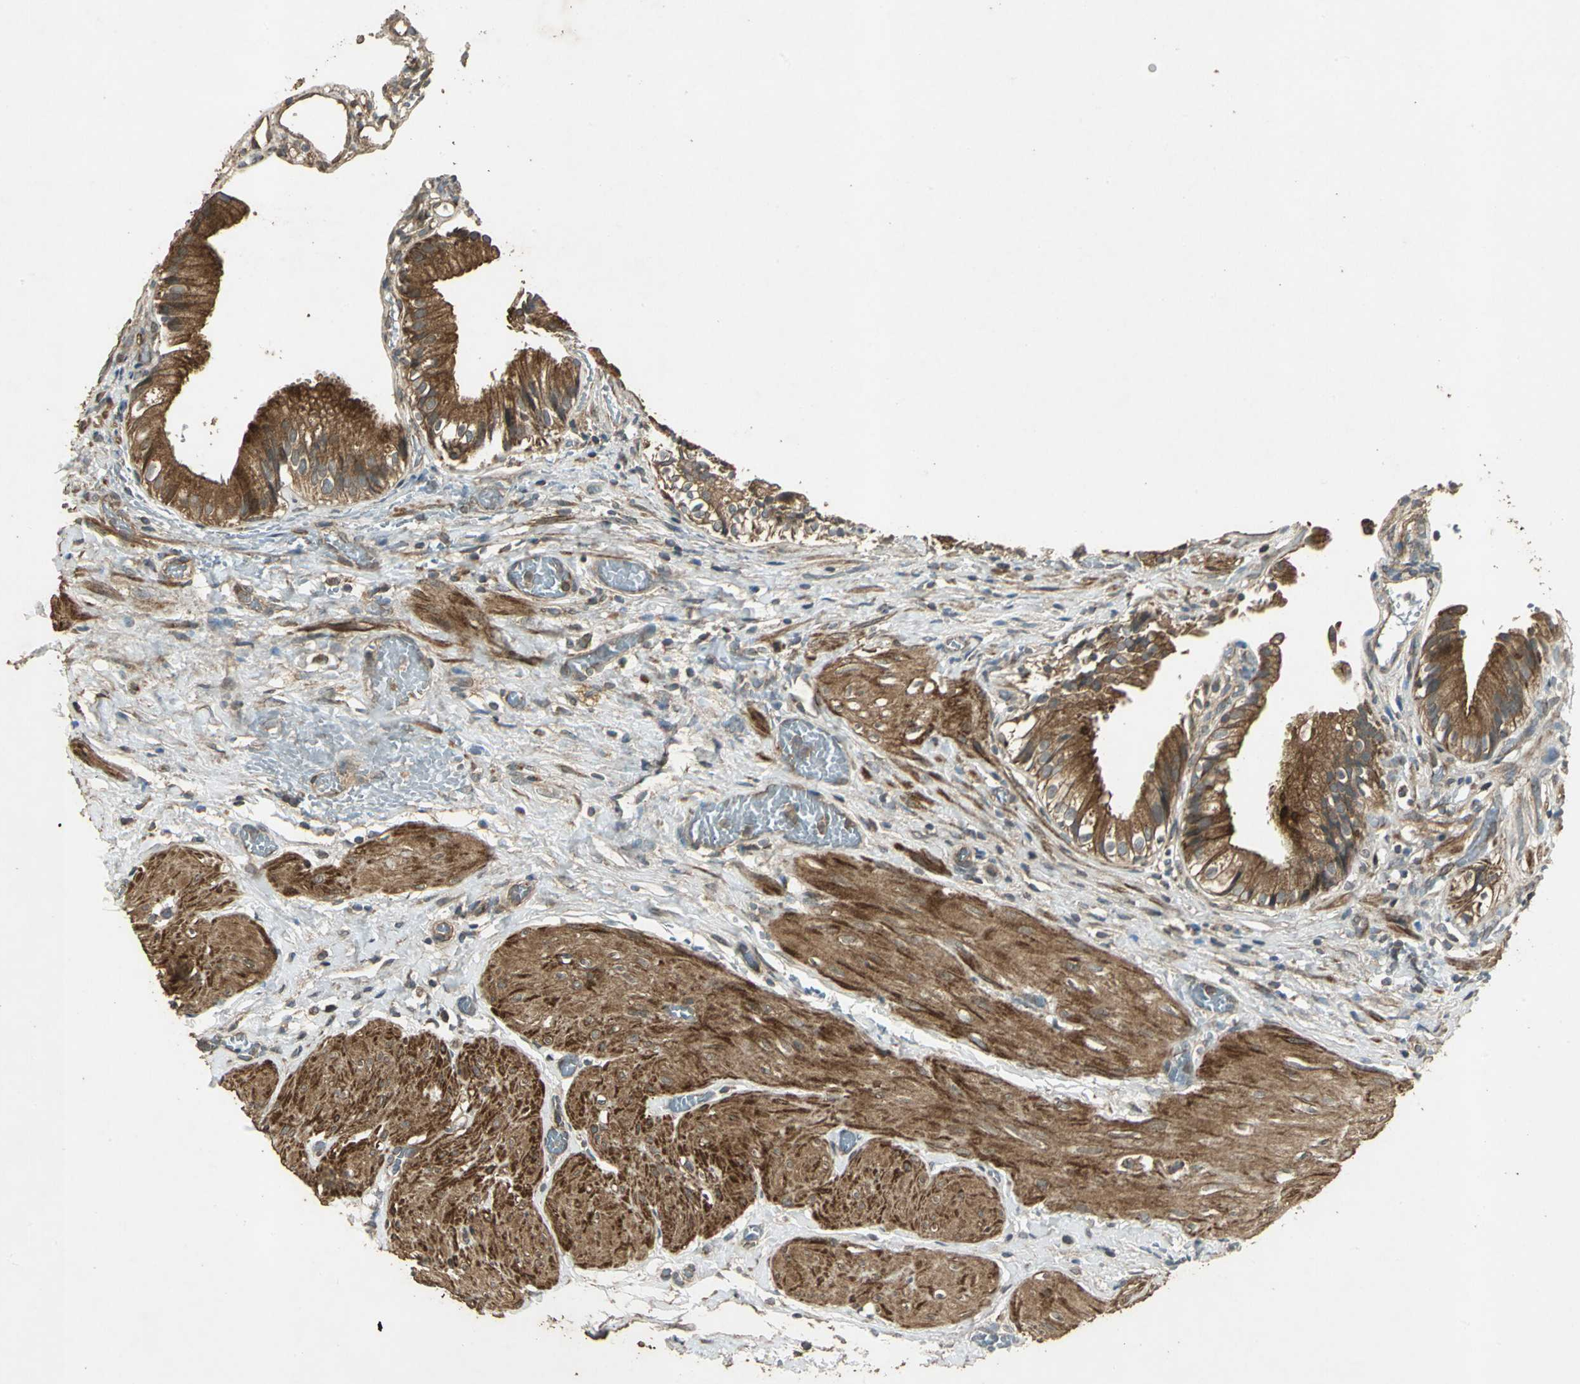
{"staining": {"intensity": "strong", "quantity": ">75%", "location": "cytoplasmic/membranous"}, "tissue": "gallbladder", "cell_type": "Glandular cells", "image_type": "normal", "snomed": [{"axis": "morphology", "description": "Normal tissue, NOS"}, {"axis": "topography", "description": "Gallbladder"}], "caption": "Brown immunohistochemical staining in benign human gallbladder displays strong cytoplasmic/membranous expression in approximately >75% of glandular cells.", "gene": "KANK1", "patient": {"sex": "male", "age": 65}}